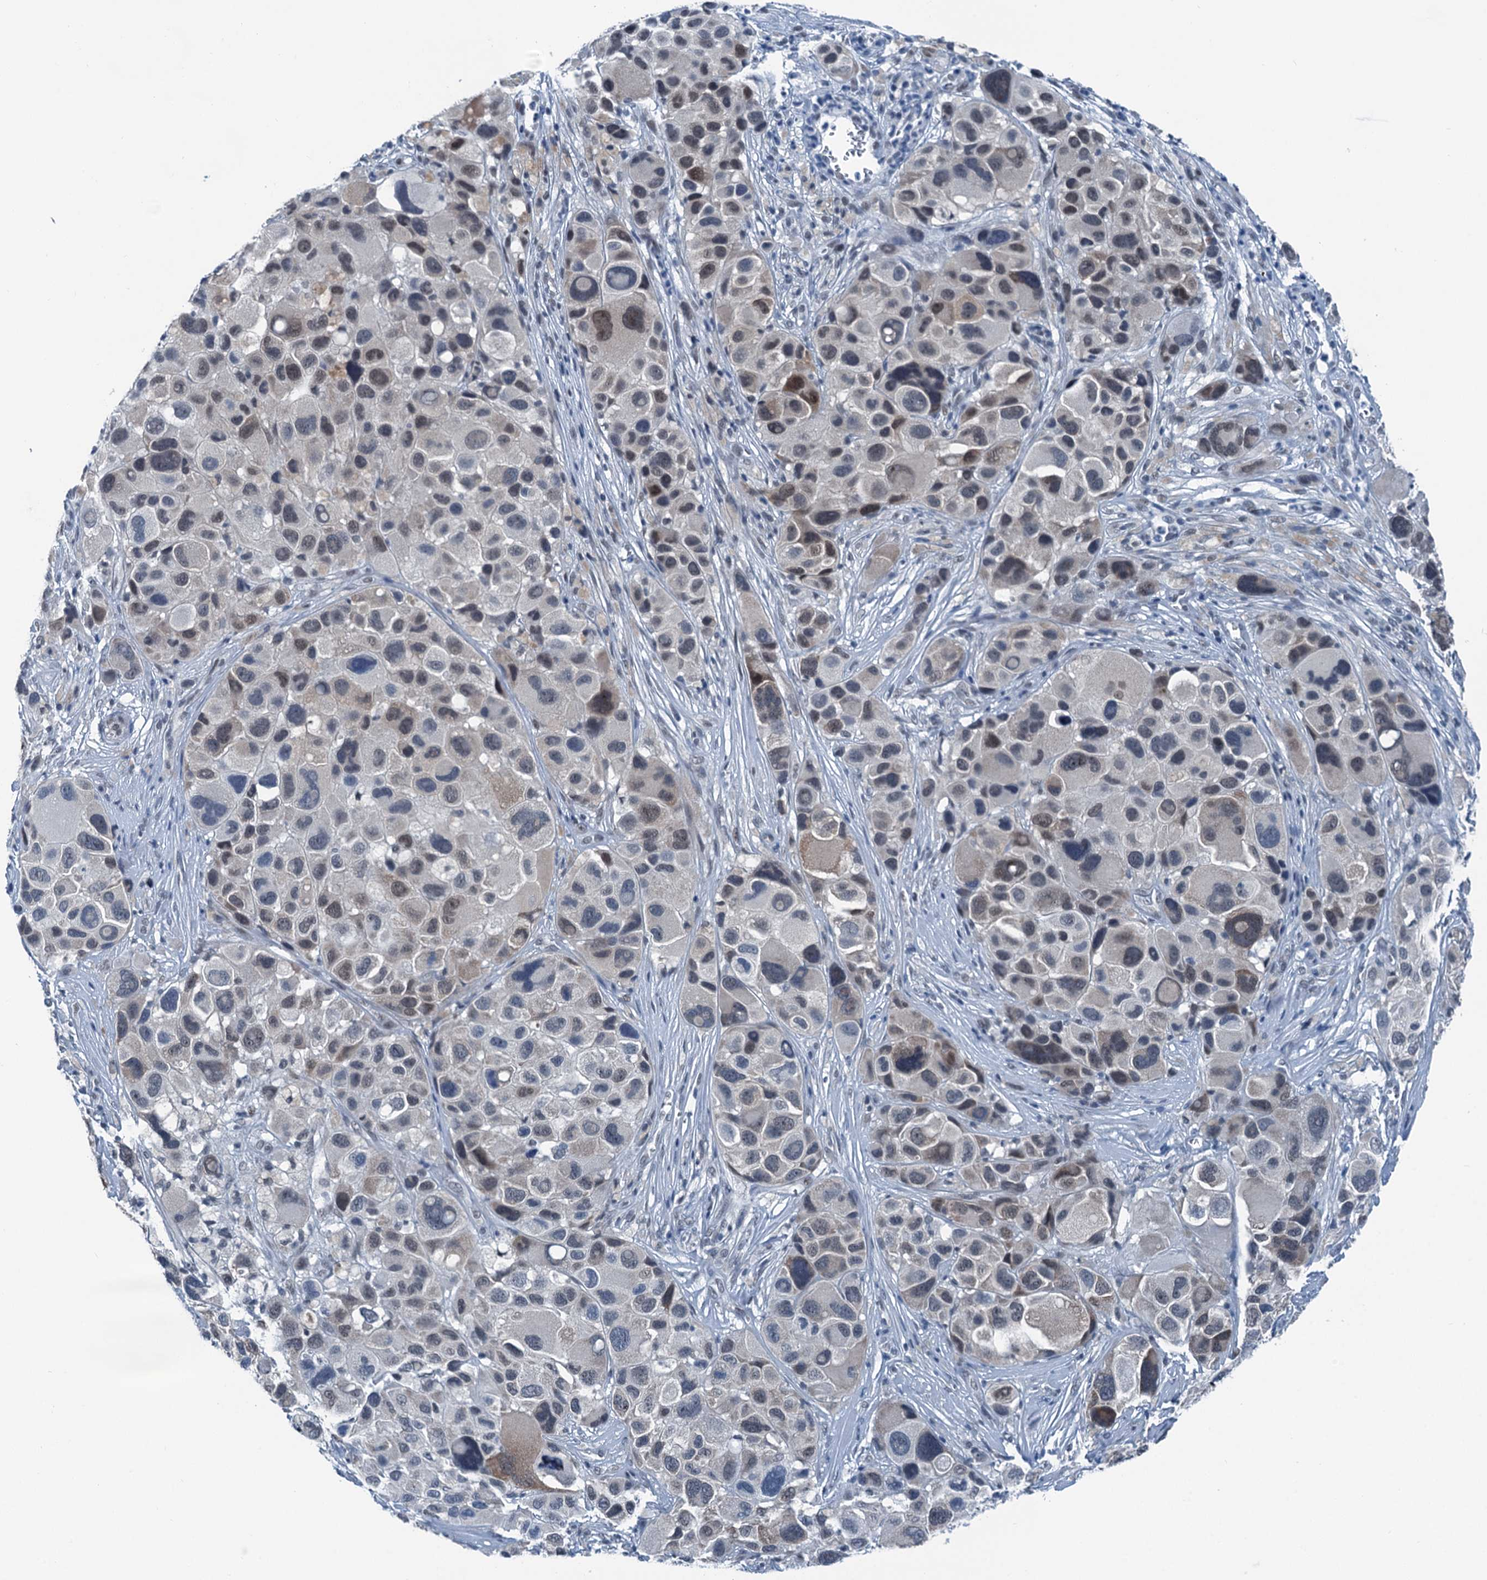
{"staining": {"intensity": "moderate", "quantity": "<25%", "location": "nuclear"}, "tissue": "melanoma", "cell_type": "Tumor cells", "image_type": "cancer", "snomed": [{"axis": "morphology", "description": "Malignant melanoma, NOS"}, {"axis": "topography", "description": "Skin of trunk"}], "caption": "Immunohistochemistry (DAB (3,3'-diaminobenzidine)) staining of melanoma reveals moderate nuclear protein positivity in approximately <25% of tumor cells.", "gene": "TRPT1", "patient": {"sex": "male", "age": 71}}